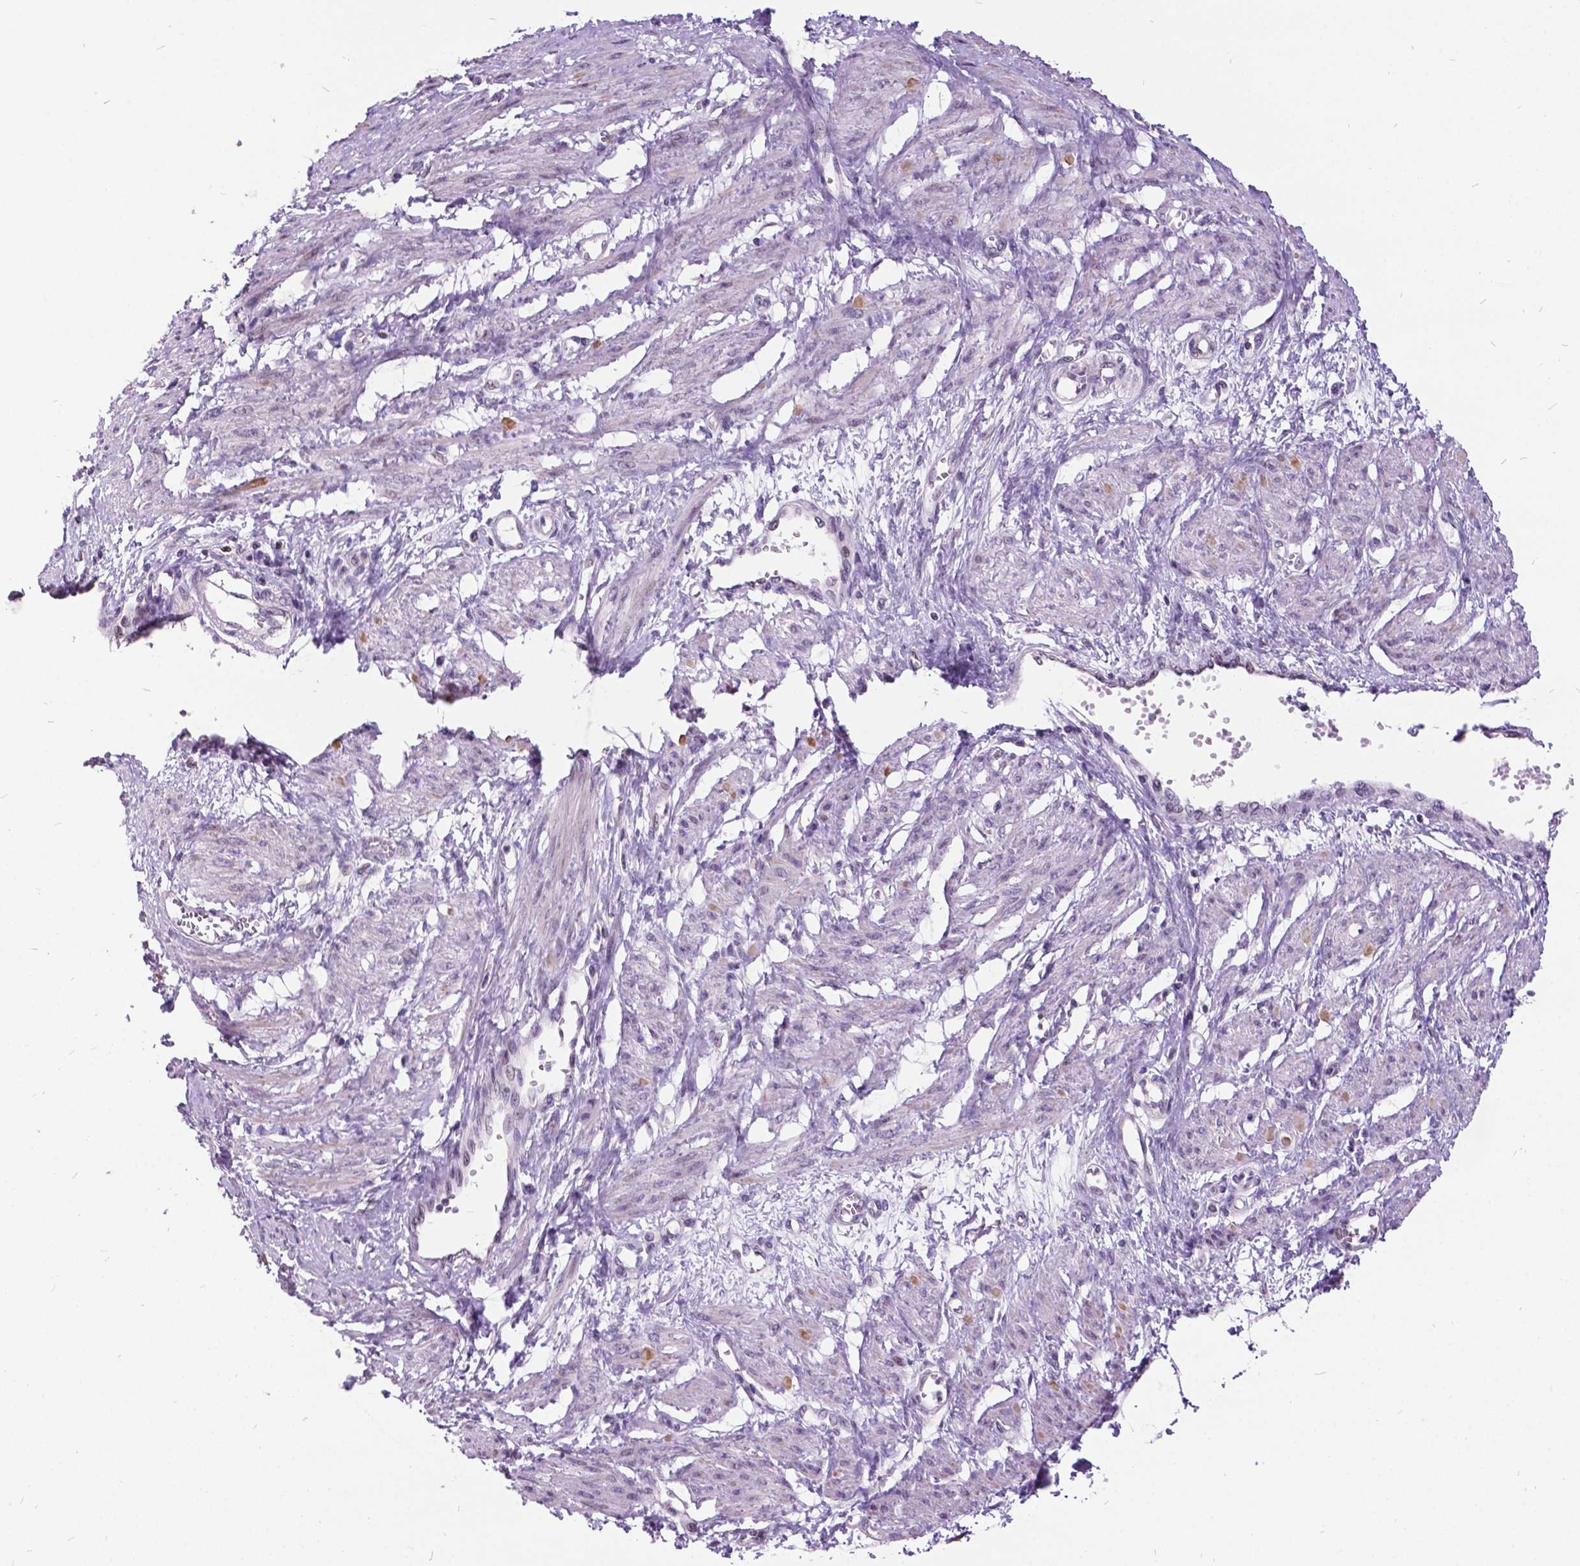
{"staining": {"intensity": "negative", "quantity": "none", "location": "none"}, "tissue": "smooth muscle", "cell_type": "Smooth muscle cells", "image_type": "normal", "snomed": [{"axis": "morphology", "description": "Normal tissue, NOS"}, {"axis": "topography", "description": "Smooth muscle"}, {"axis": "topography", "description": "Uterus"}], "caption": "This image is of unremarkable smooth muscle stained with IHC to label a protein in brown with the nuclei are counter-stained blue. There is no staining in smooth muscle cells. (Immunohistochemistry, brightfield microscopy, high magnification).", "gene": "DPF3", "patient": {"sex": "female", "age": 39}}